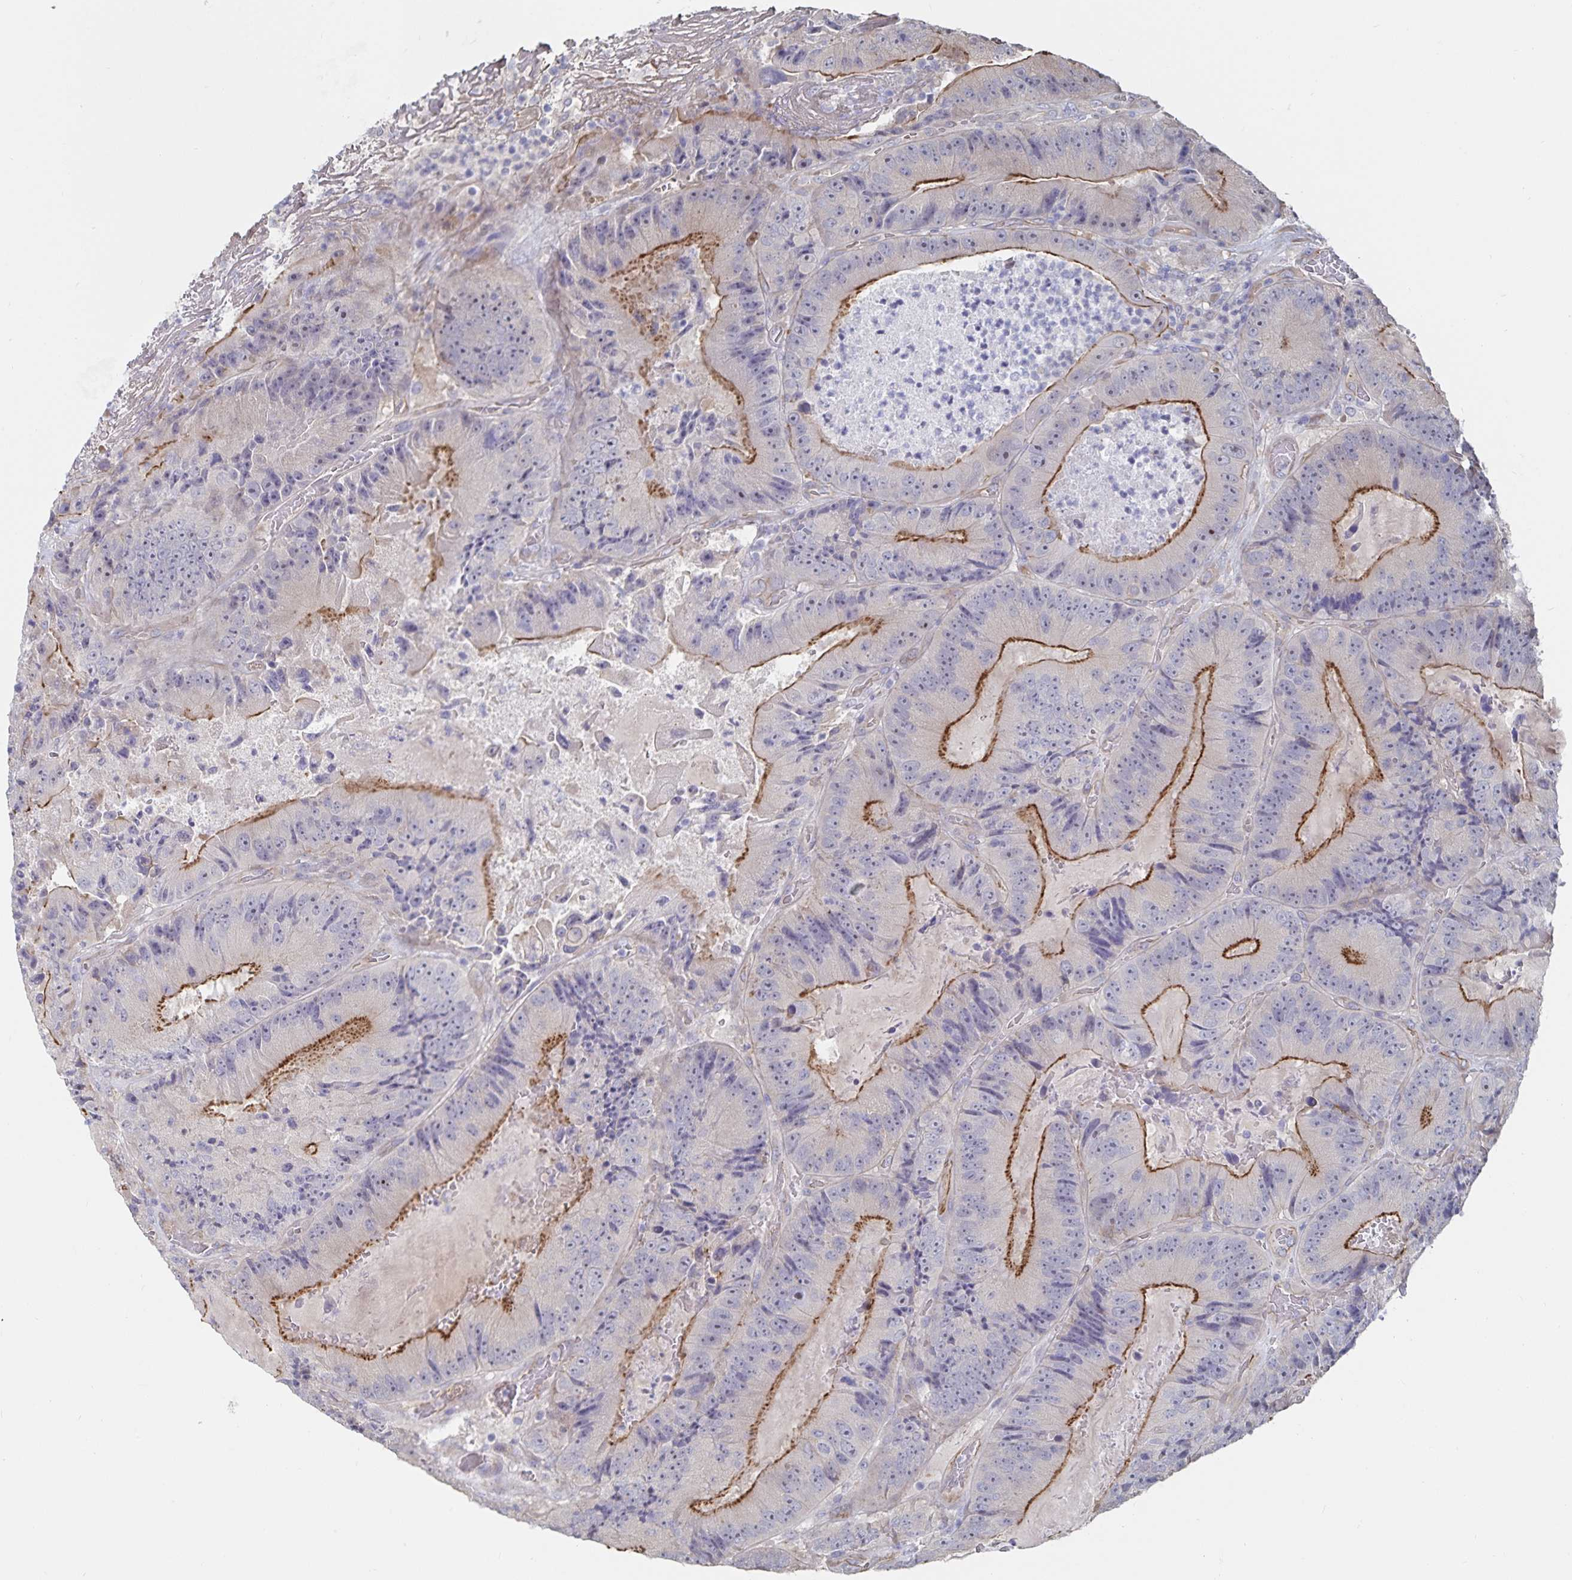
{"staining": {"intensity": "strong", "quantity": "25%-75%", "location": "cytoplasmic/membranous"}, "tissue": "colorectal cancer", "cell_type": "Tumor cells", "image_type": "cancer", "snomed": [{"axis": "morphology", "description": "Adenocarcinoma, NOS"}, {"axis": "topography", "description": "Colon"}], "caption": "A brown stain shows strong cytoplasmic/membranous positivity of a protein in colorectal cancer tumor cells.", "gene": "SSTR1", "patient": {"sex": "female", "age": 86}}